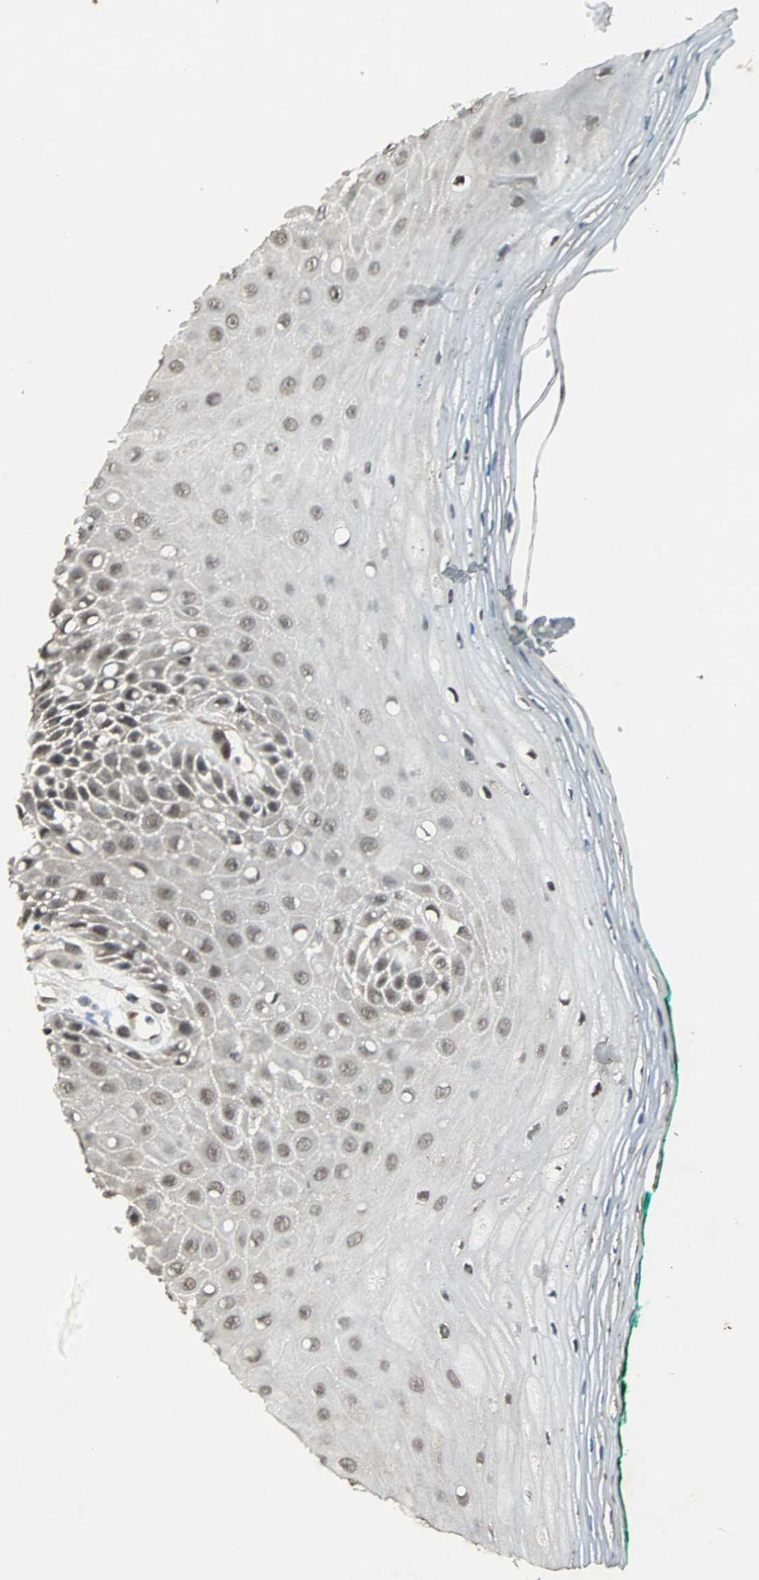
{"staining": {"intensity": "moderate", "quantity": ">75%", "location": "nuclear"}, "tissue": "oral mucosa", "cell_type": "Squamous epithelial cells", "image_type": "normal", "snomed": [{"axis": "morphology", "description": "Normal tissue, NOS"}, {"axis": "morphology", "description": "Squamous cell carcinoma, NOS"}, {"axis": "topography", "description": "Skeletal muscle"}, {"axis": "topography", "description": "Oral tissue"}, {"axis": "topography", "description": "Head-Neck"}], "caption": "Normal oral mucosa reveals moderate nuclear positivity in approximately >75% of squamous epithelial cells.", "gene": "ZNF701", "patient": {"sex": "female", "age": 84}}